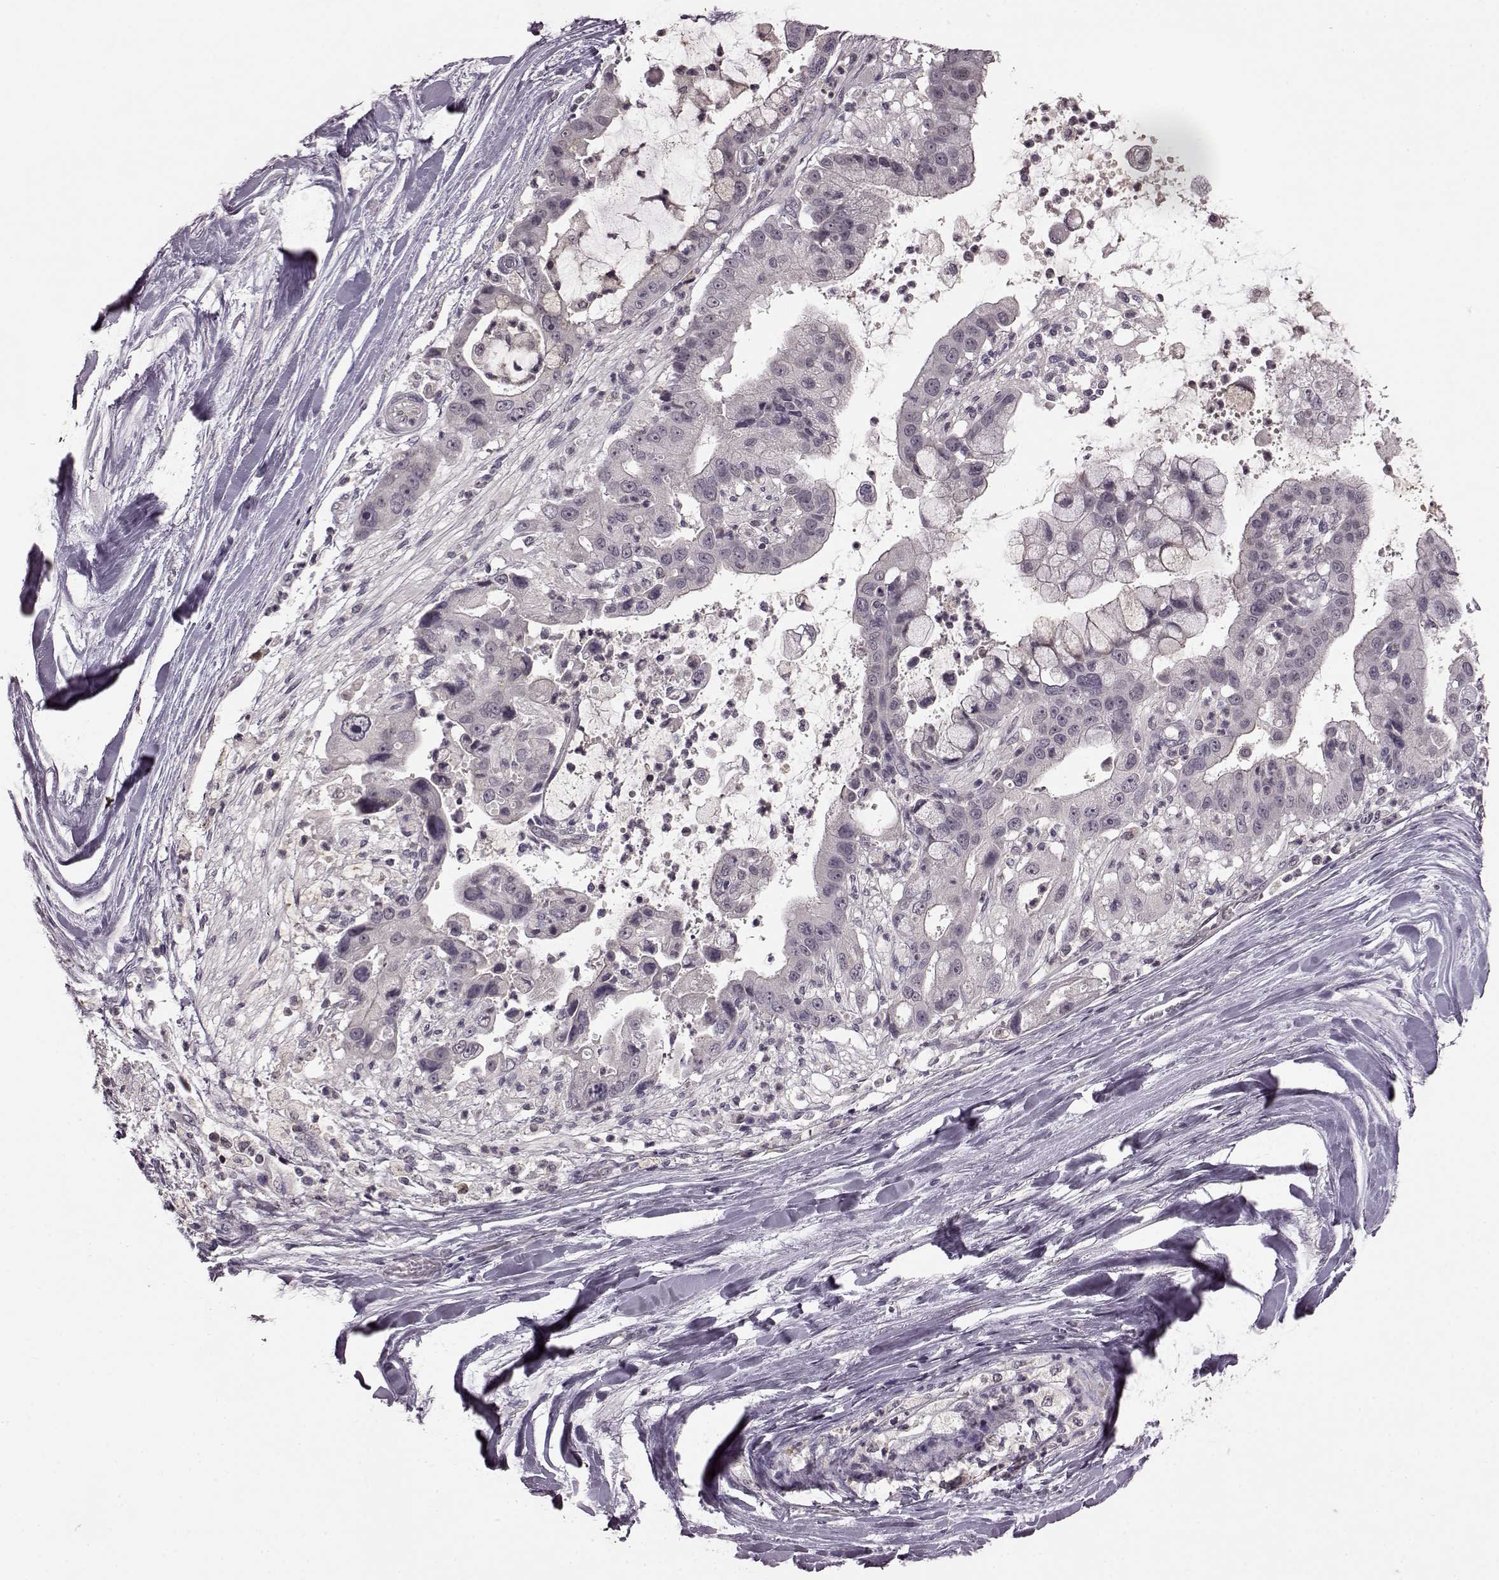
{"staining": {"intensity": "negative", "quantity": "none", "location": "none"}, "tissue": "liver cancer", "cell_type": "Tumor cells", "image_type": "cancer", "snomed": [{"axis": "morphology", "description": "Cholangiocarcinoma"}, {"axis": "topography", "description": "Liver"}], "caption": "IHC photomicrograph of neoplastic tissue: liver cancer (cholangiocarcinoma) stained with DAB (3,3'-diaminobenzidine) demonstrates no significant protein staining in tumor cells.", "gene": "NRL", "patient": {"sex": "female", "age": 54}}